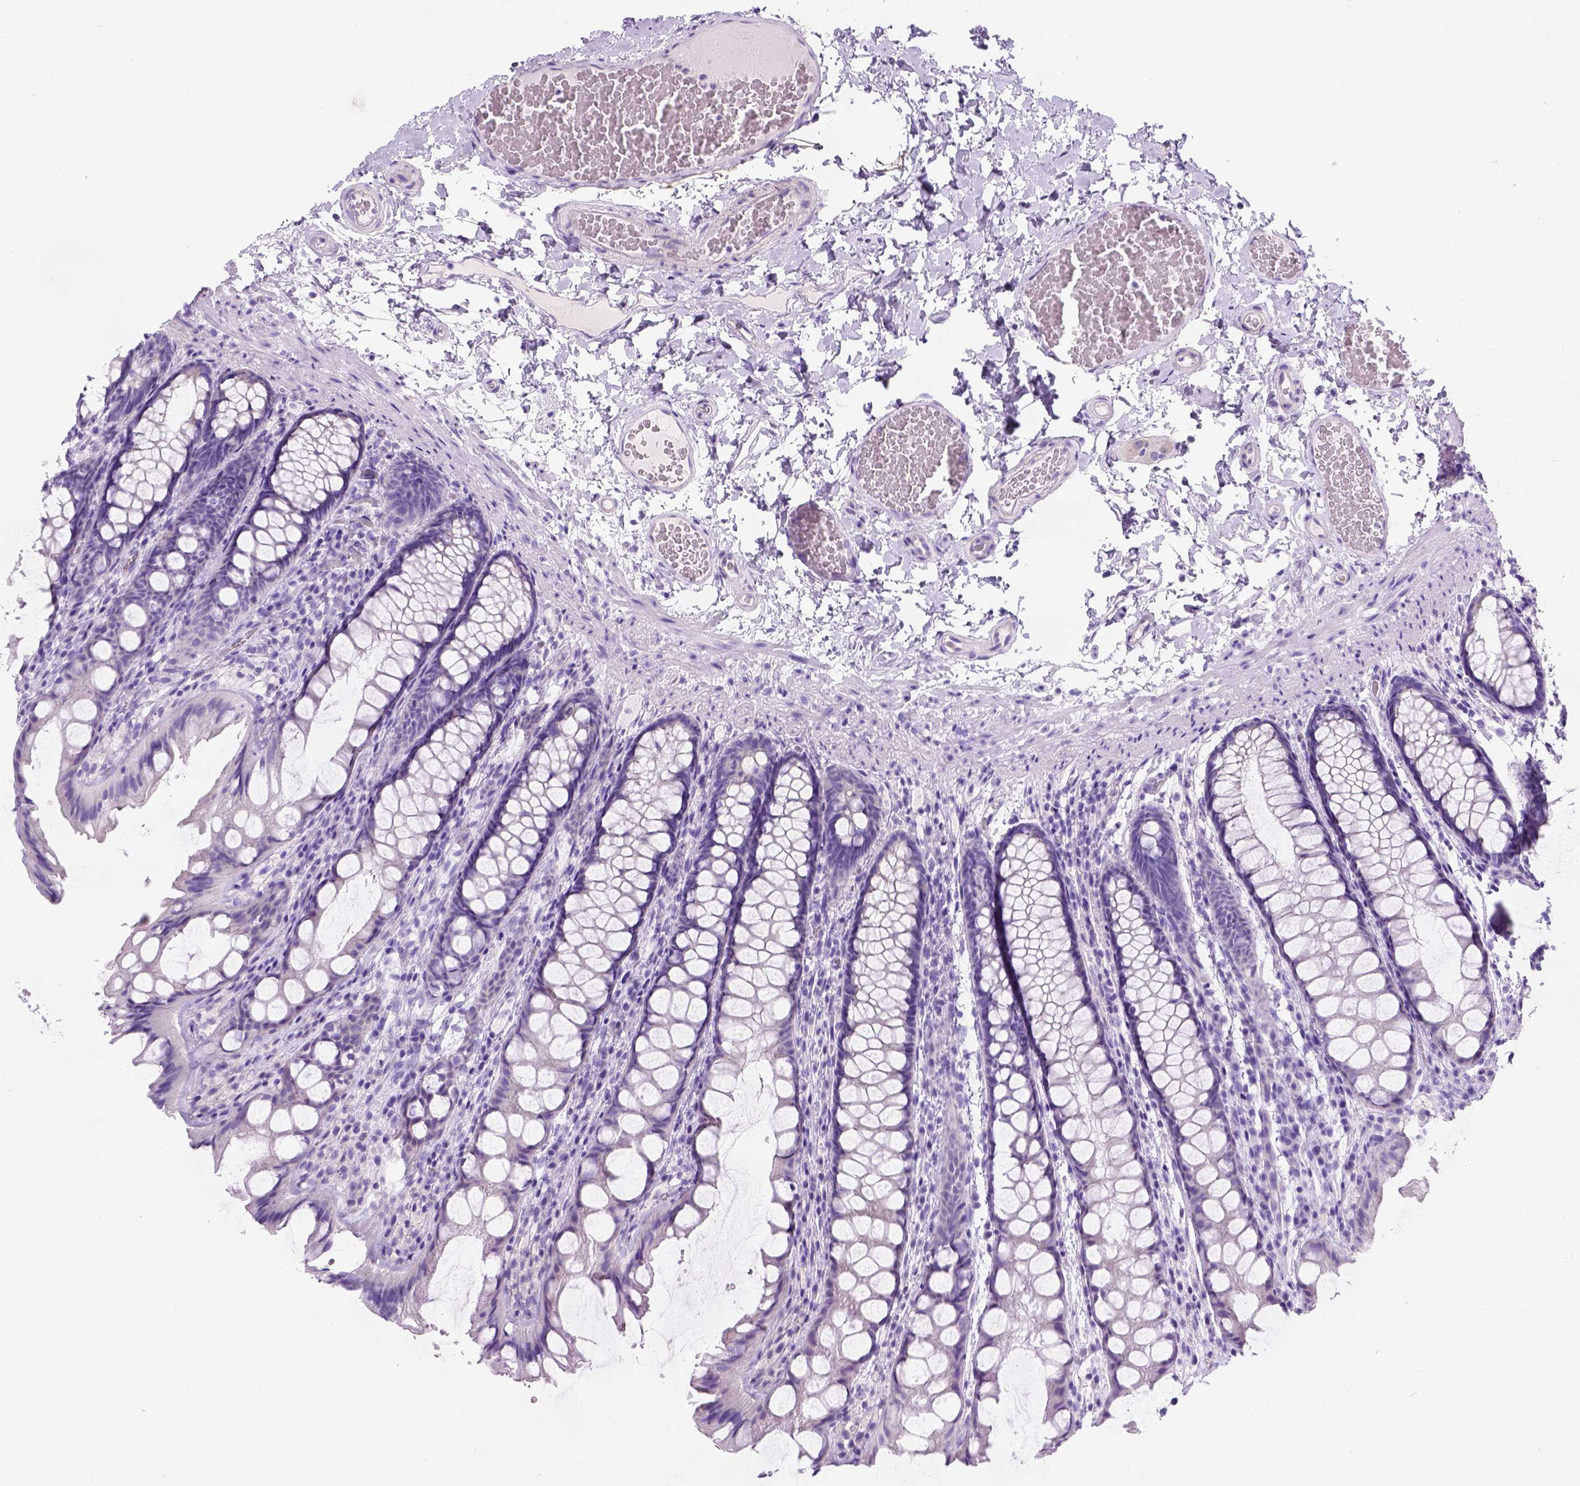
{"staining": {"intensity": "negative", "quantity": "none", "location": "none"}, "tissue": "colon", "cell_type": "Endothelial cells", "image_type": "normal", "snomed": [{"axis": "morphology", "description": "Normal tissue, NOS"}, {"axis": "topography", "description": "Colon"}], "caption": "The histopathology image exhibits no significant staining in endothelial cells of colon. (DAB (3,3'-diaminobenzidine) immunohistochemistry (IHC), high magnification).", "gene": "C7orf57", "patient": {"sex": "male", "age": 47}}